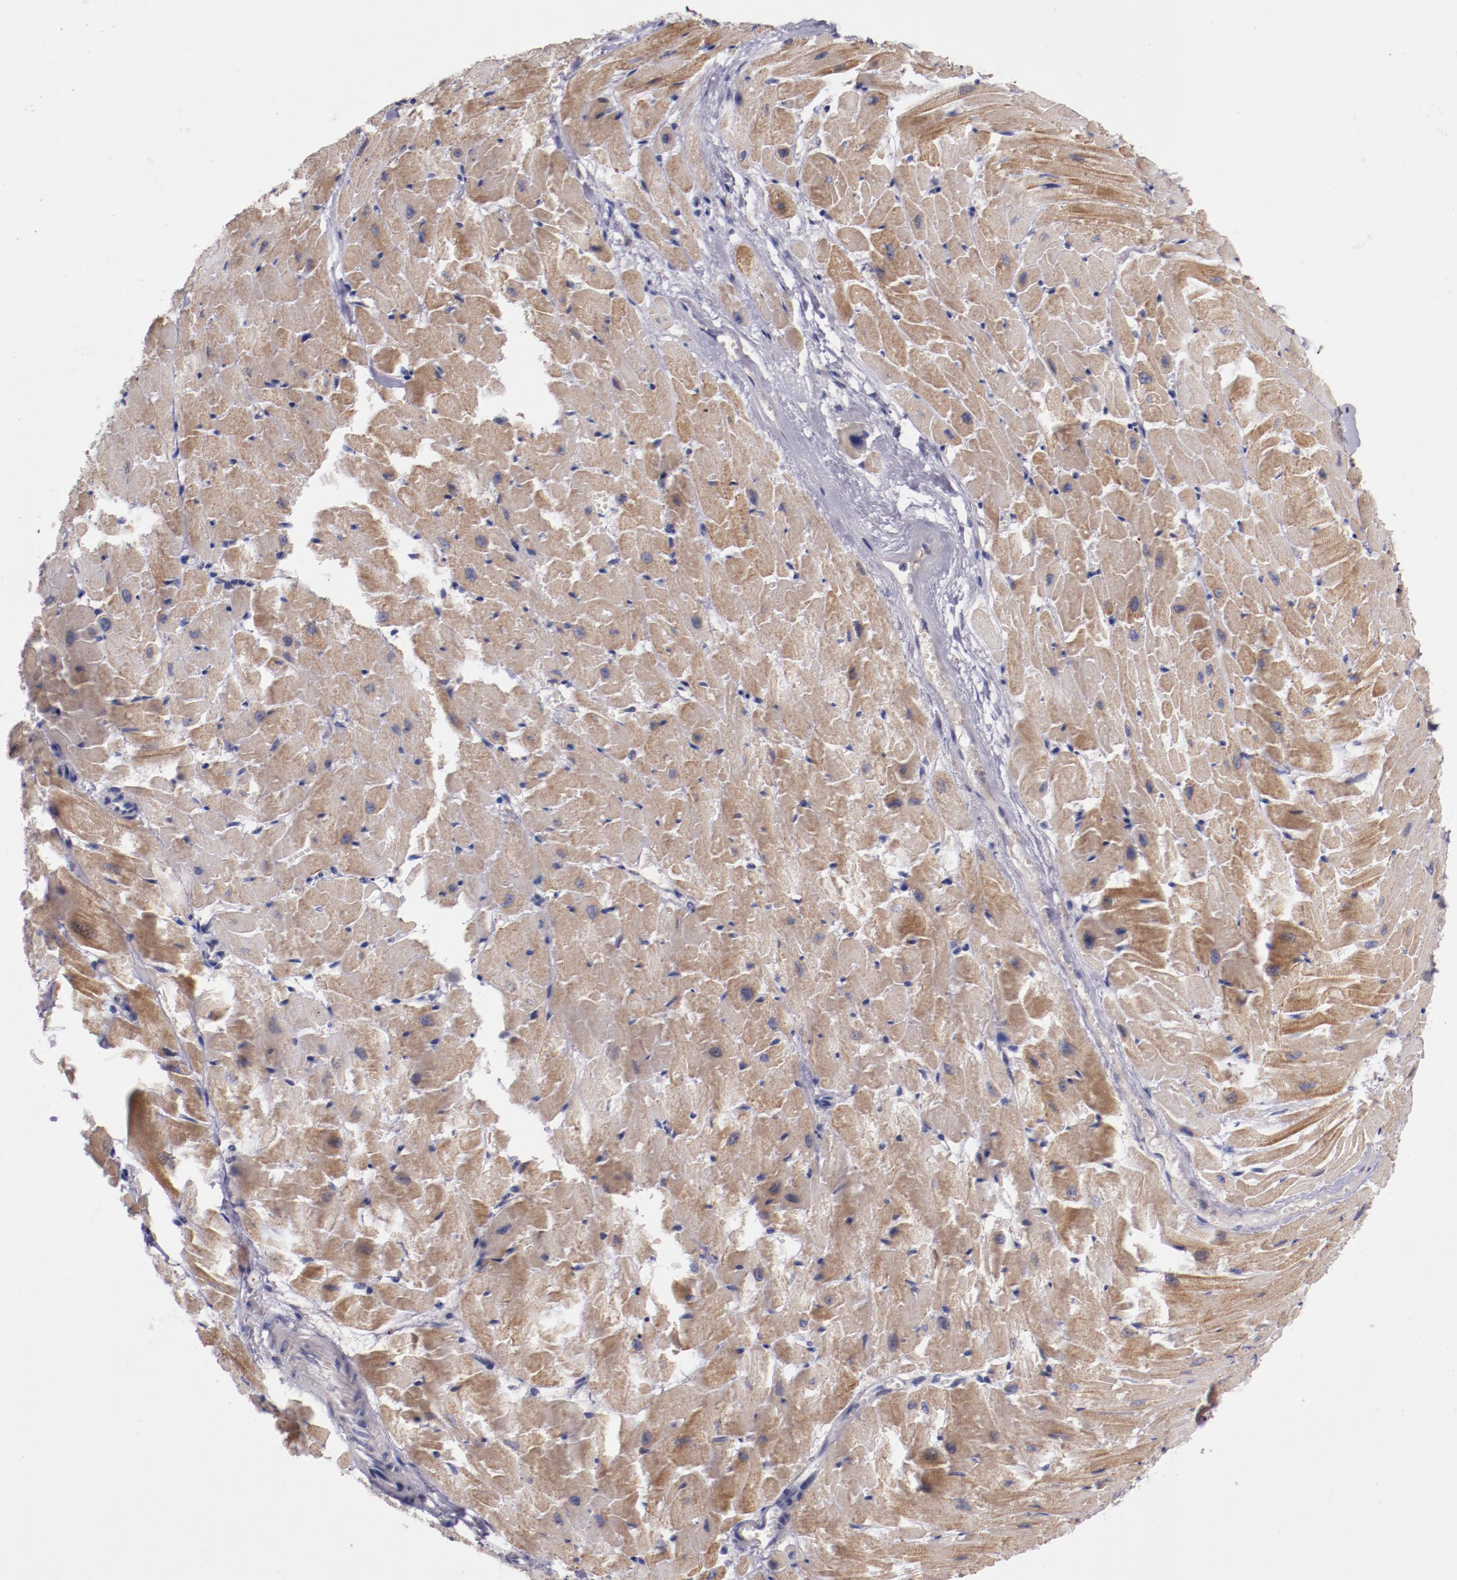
{"staining": {"intensity": "weak", "quantity": ">75%", "location": "cytoplasmic/membranous"}, "tissue": "heart muscle", "cell_type": "Cardiomyocytes", "image_type": "normal", "snomed": [{"axis": "morphology", "description": "Normal tissue, NOS"}, {"axis": "topography", "description": "Heart"}], "caption": "This is an image of immunohistochemistry (IHC) staining of normal heart muscle, which shows weak positivity in the cytoplasmic/membranous of cardiomyocytes.", "gene": "SYP", "patient": {"sex": "female", "age": 19}}